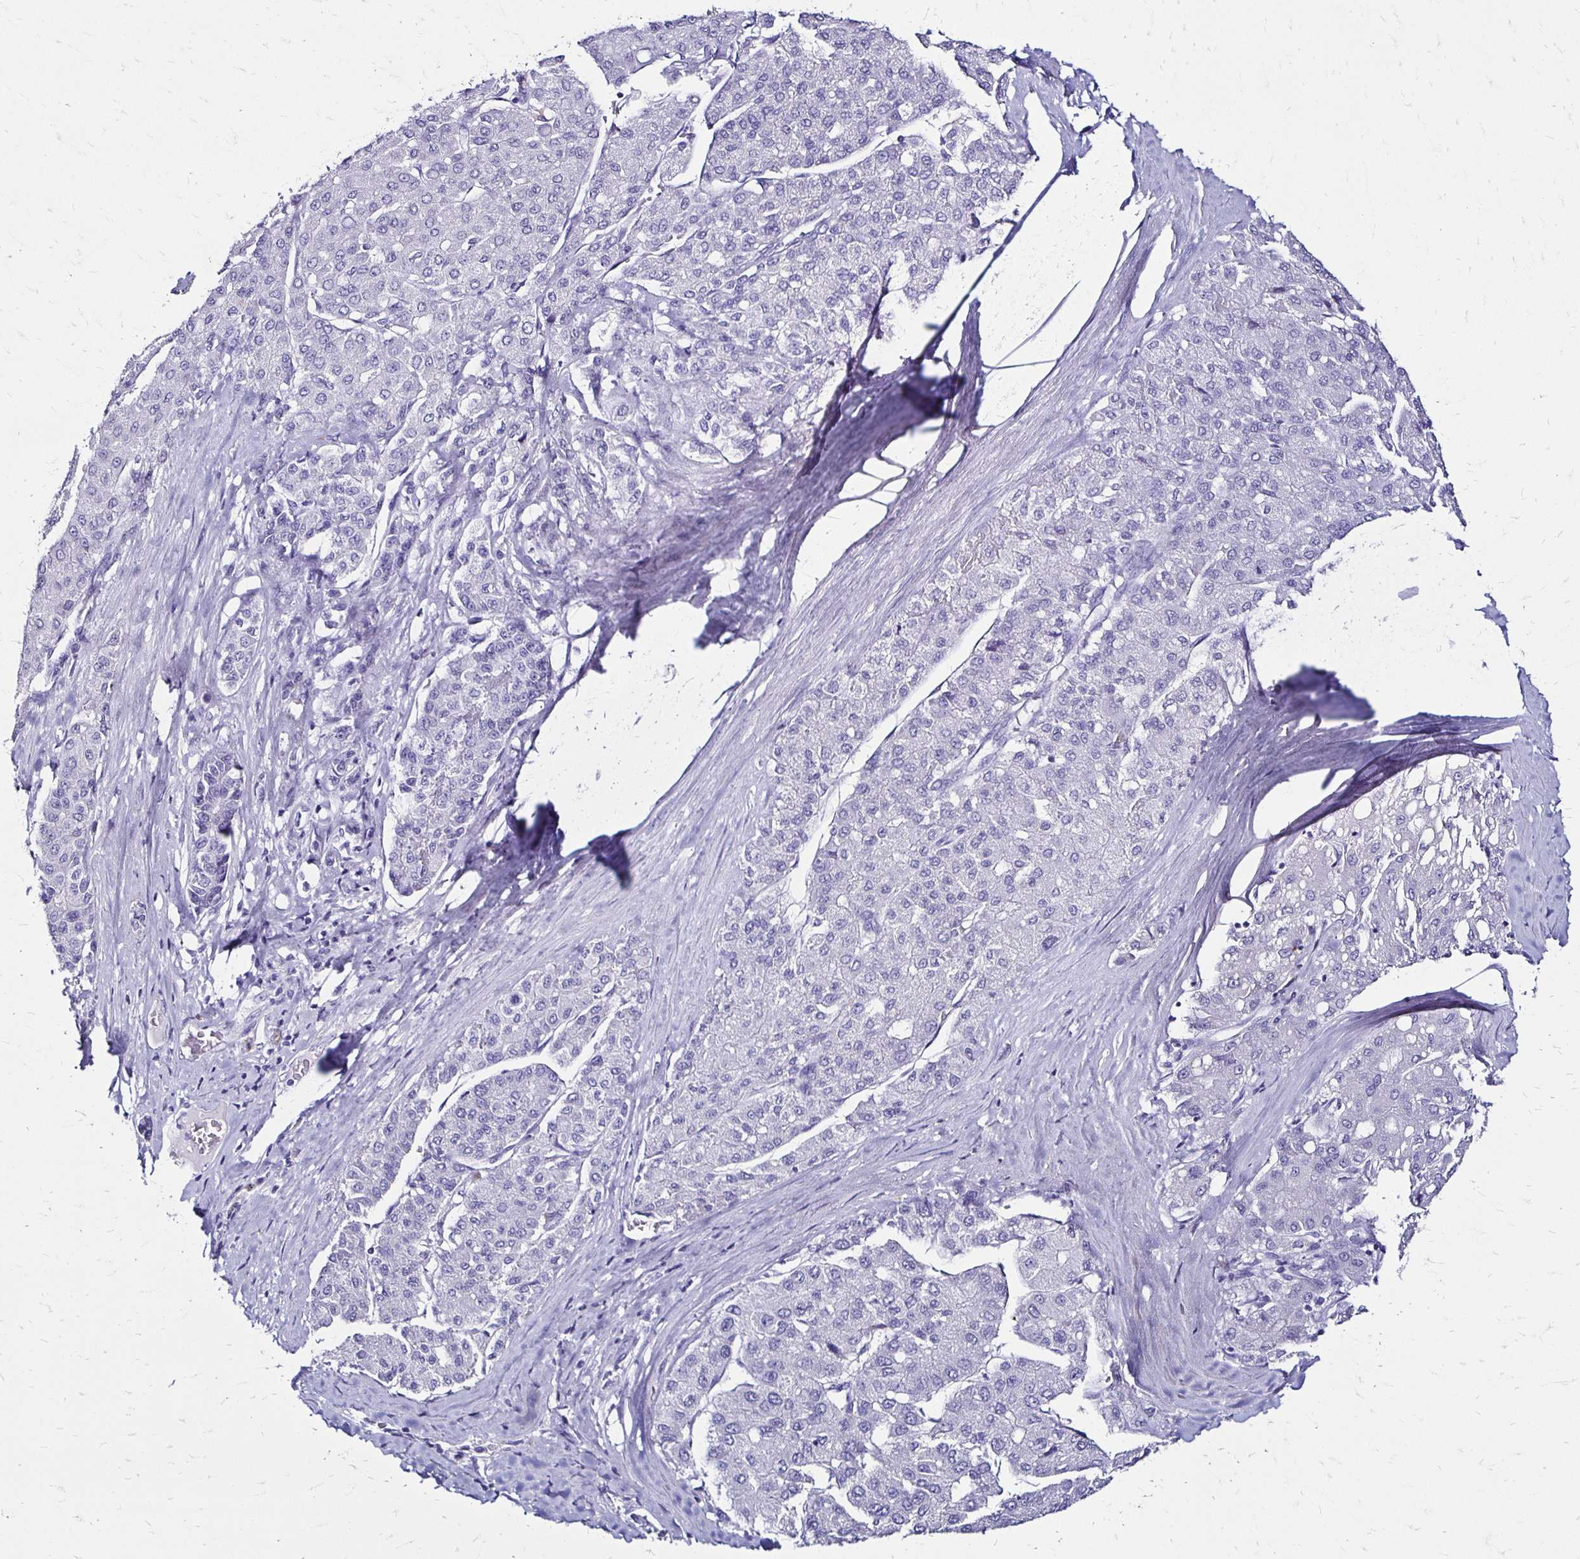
{"staining": {"intensity": "negative", "quantity": "none", "location": "none"}, "tissue": "liver cancer", "cell_type": "Tumor cells", "image_type": "cancer", "snomed": [{"axis": "morphology", "description": "Carcinoma, Hepatocellular, NOS"}, {"axis": "topography", "description": "Liver"}], "caption": "This histopathology image is of liver cancer (hepatocellular carcinoma) stained with IHC to label a protein in brown with the nuclei are counter-stained blue. There is no expression in tumor cells.", "gene": "KCNT1", "patient": {"sex": "male", "age": 65}}